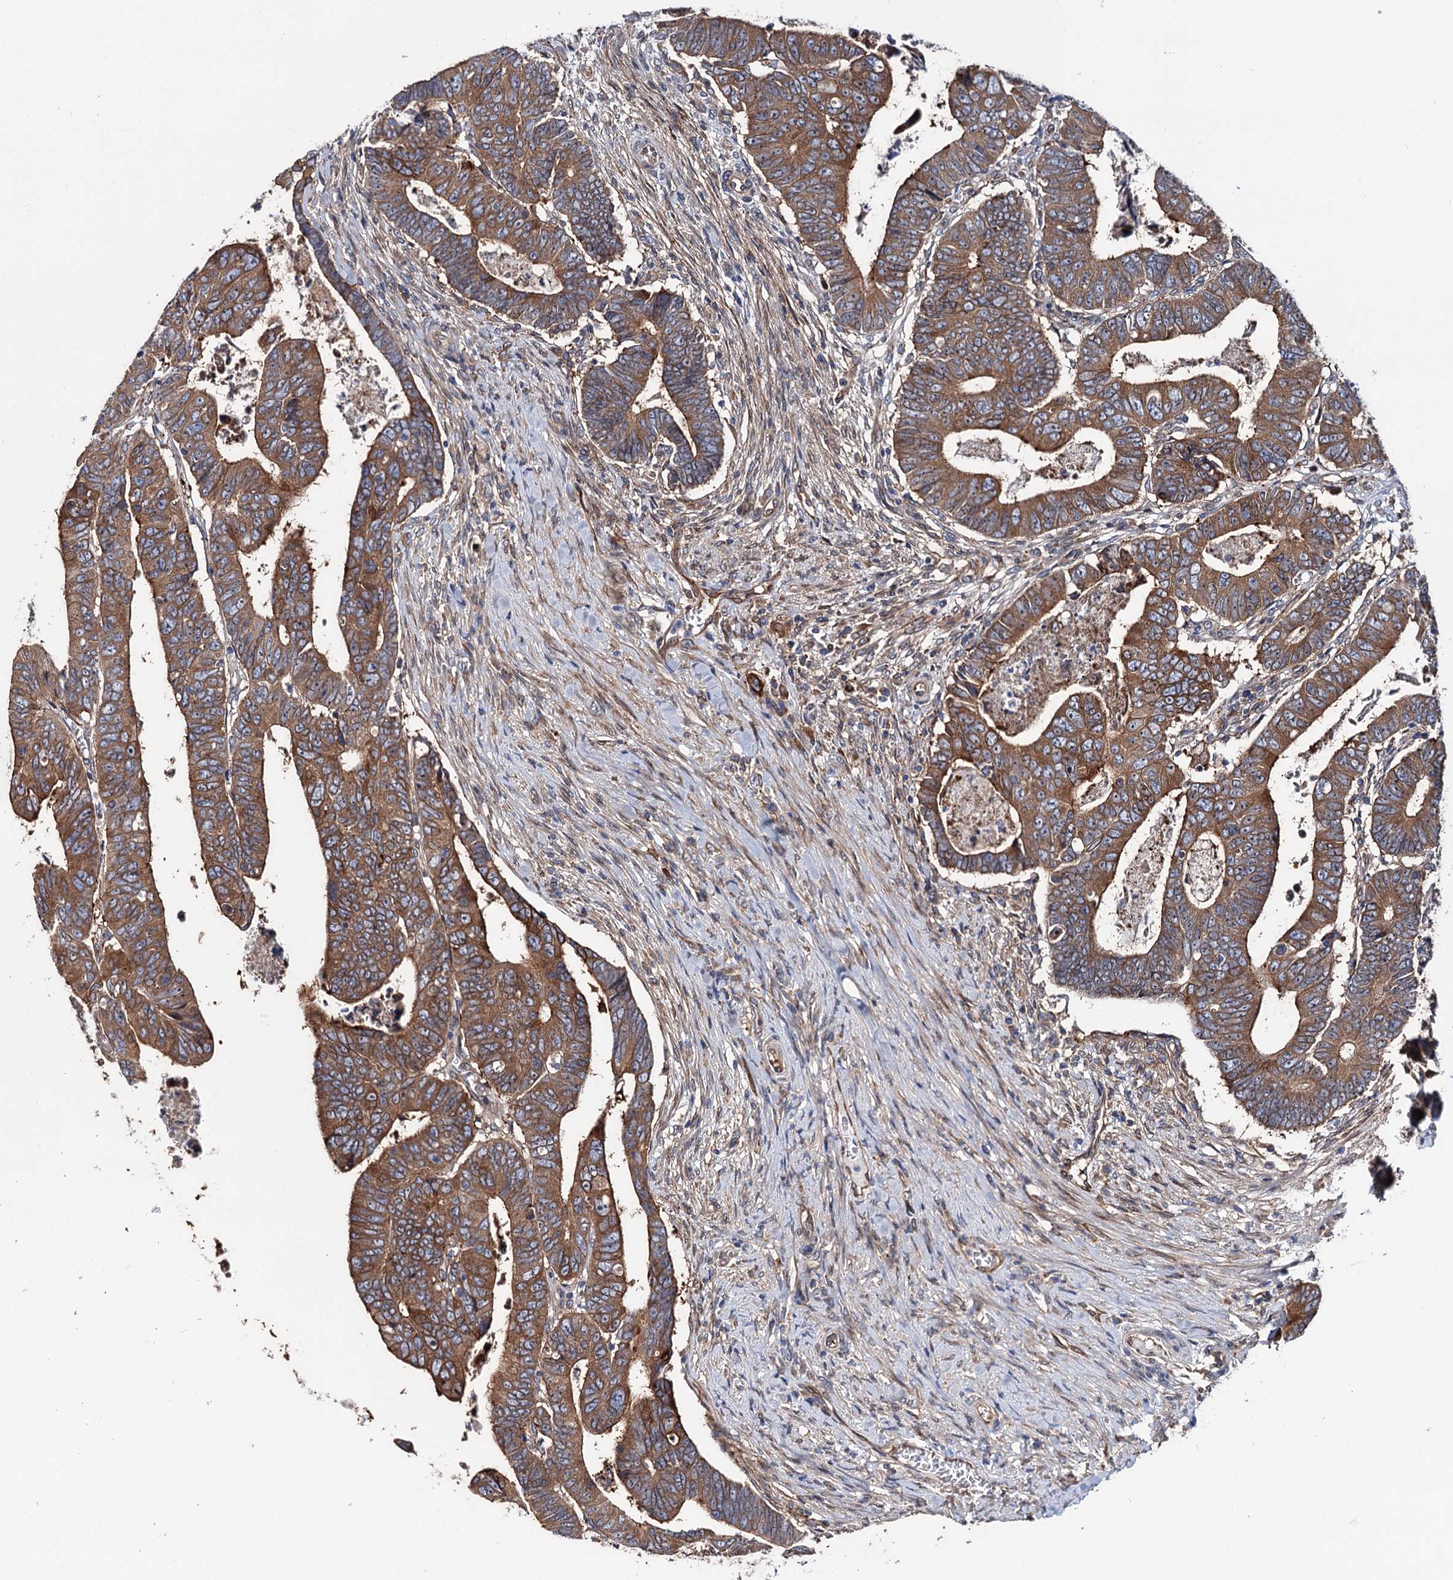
{"staining": {"intensity": "strong", "quantity": ">75%", "location": "cytoplasmic/membranous"}, "tissue": "colorectal cancer", "cell_type": "Tumor cells", "image_type": "cancer", "snomed": [{"axis": "morphology", "description": "Normal tissue, NOS"}, {"axis": "morphology", "description": "Adenocarcinoma, NOS"}, {"axis": "topography", "description": "Rectum"}], "caption": "The image exhibits immunohistochemical staining of colorectal adenocarcinoma. There is strong cytoplasmic/membranous positivity is seen in about >75% of tumor cells.", "gene": "PTDSS2", "patient": {"sex": "female", "age": 65}}